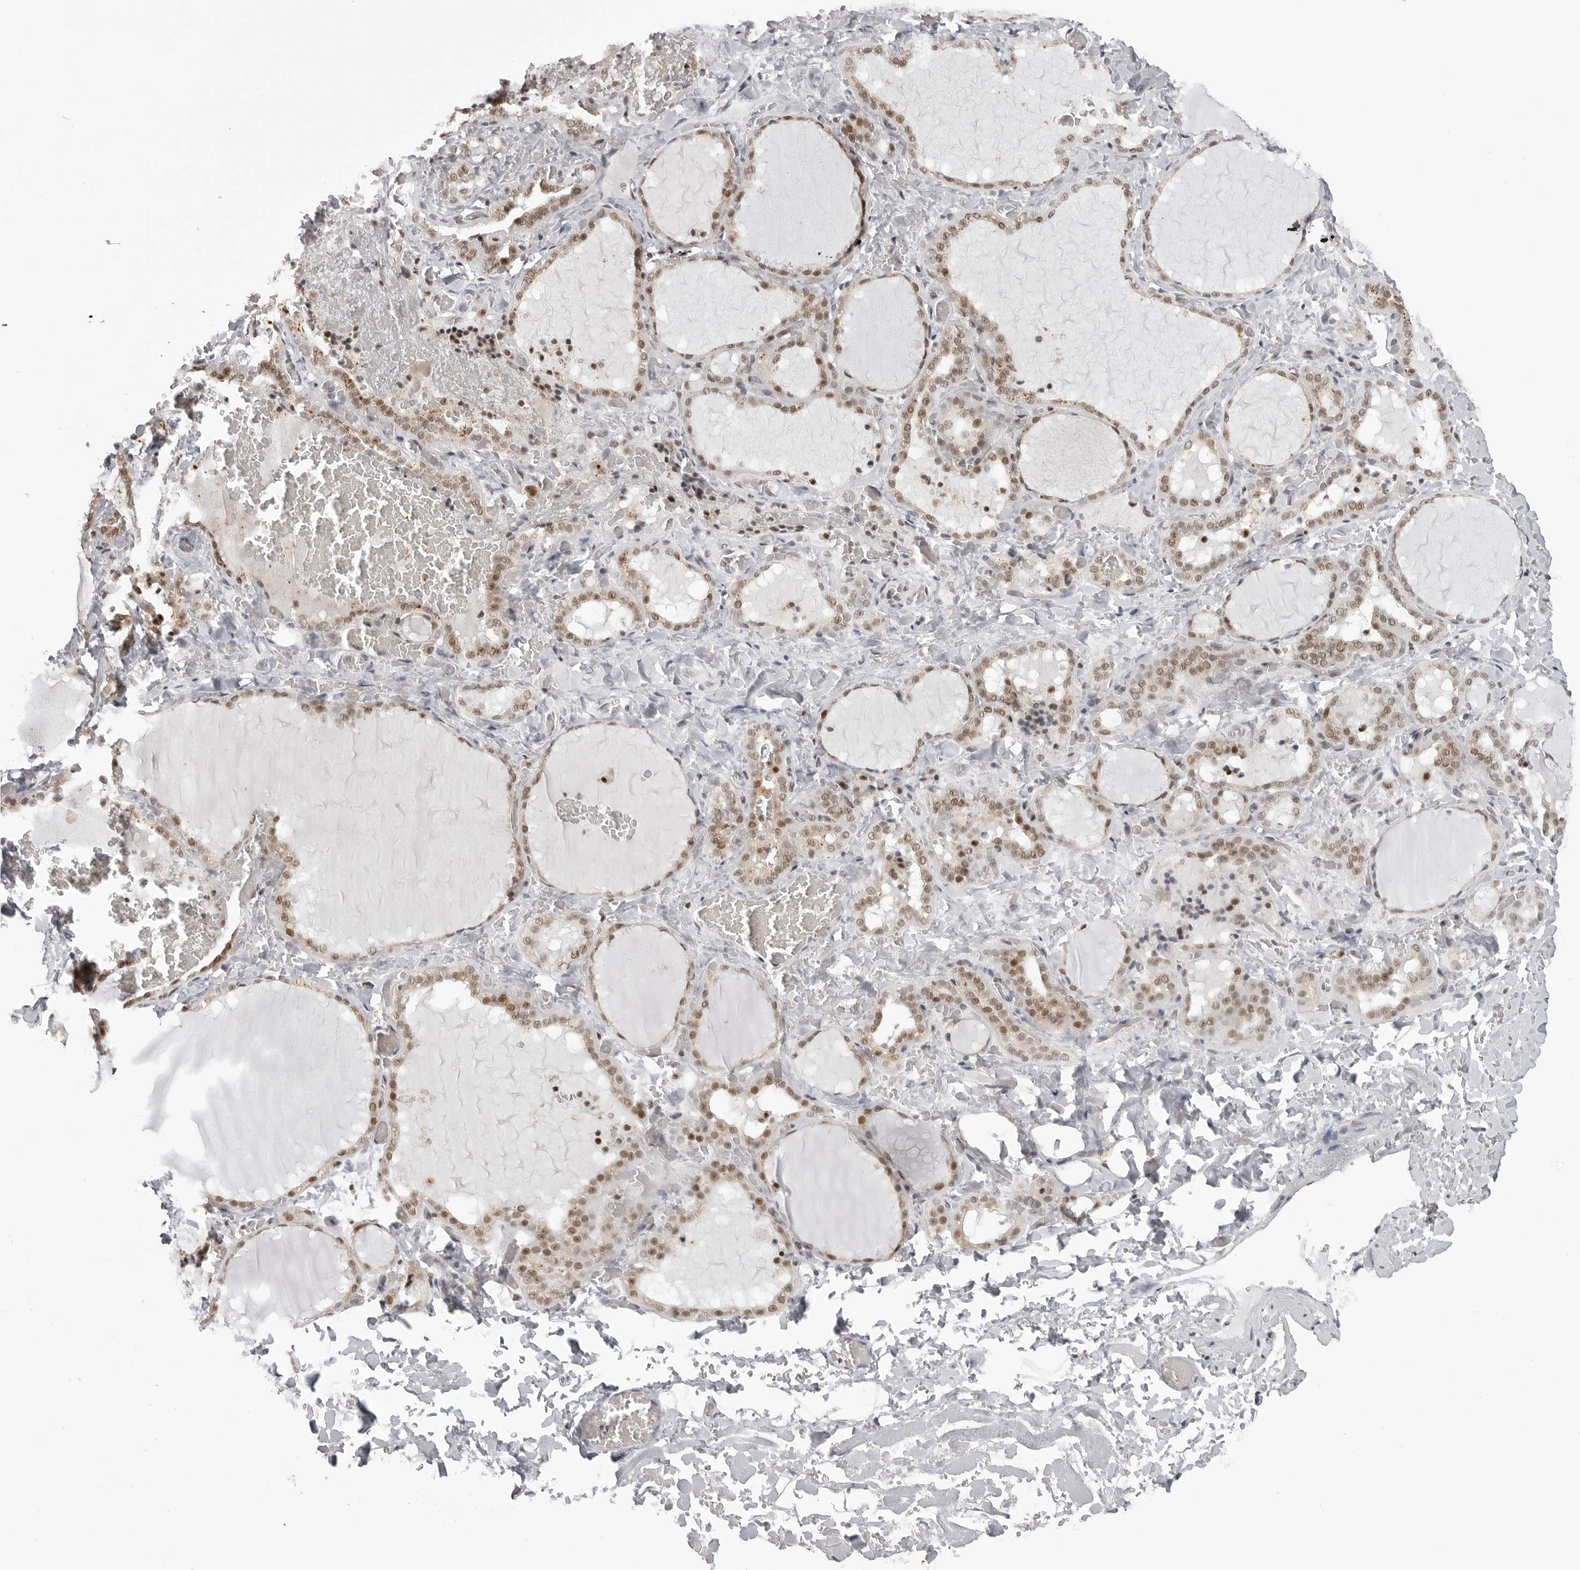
{"staining": {"intensity": "moderate", "quantity": ">75%", "location": "nuclear"}, "tissue": "thyroid gland", "cell_type": "Glandular cells", "image_type": "normal", "snomed": [{"axis": "morphology", "description": "Normal tissue, NOS"}, {"axis": "topography", "description": "Thyroid gland"}], "caption": "Protein staining by IHC displays moderate nuclear expression in approximately >75% of glandular cells in unremarkable thyroid gland.", "gene": "WRAP53", "patient": {"sex": "female", "age": 22}}